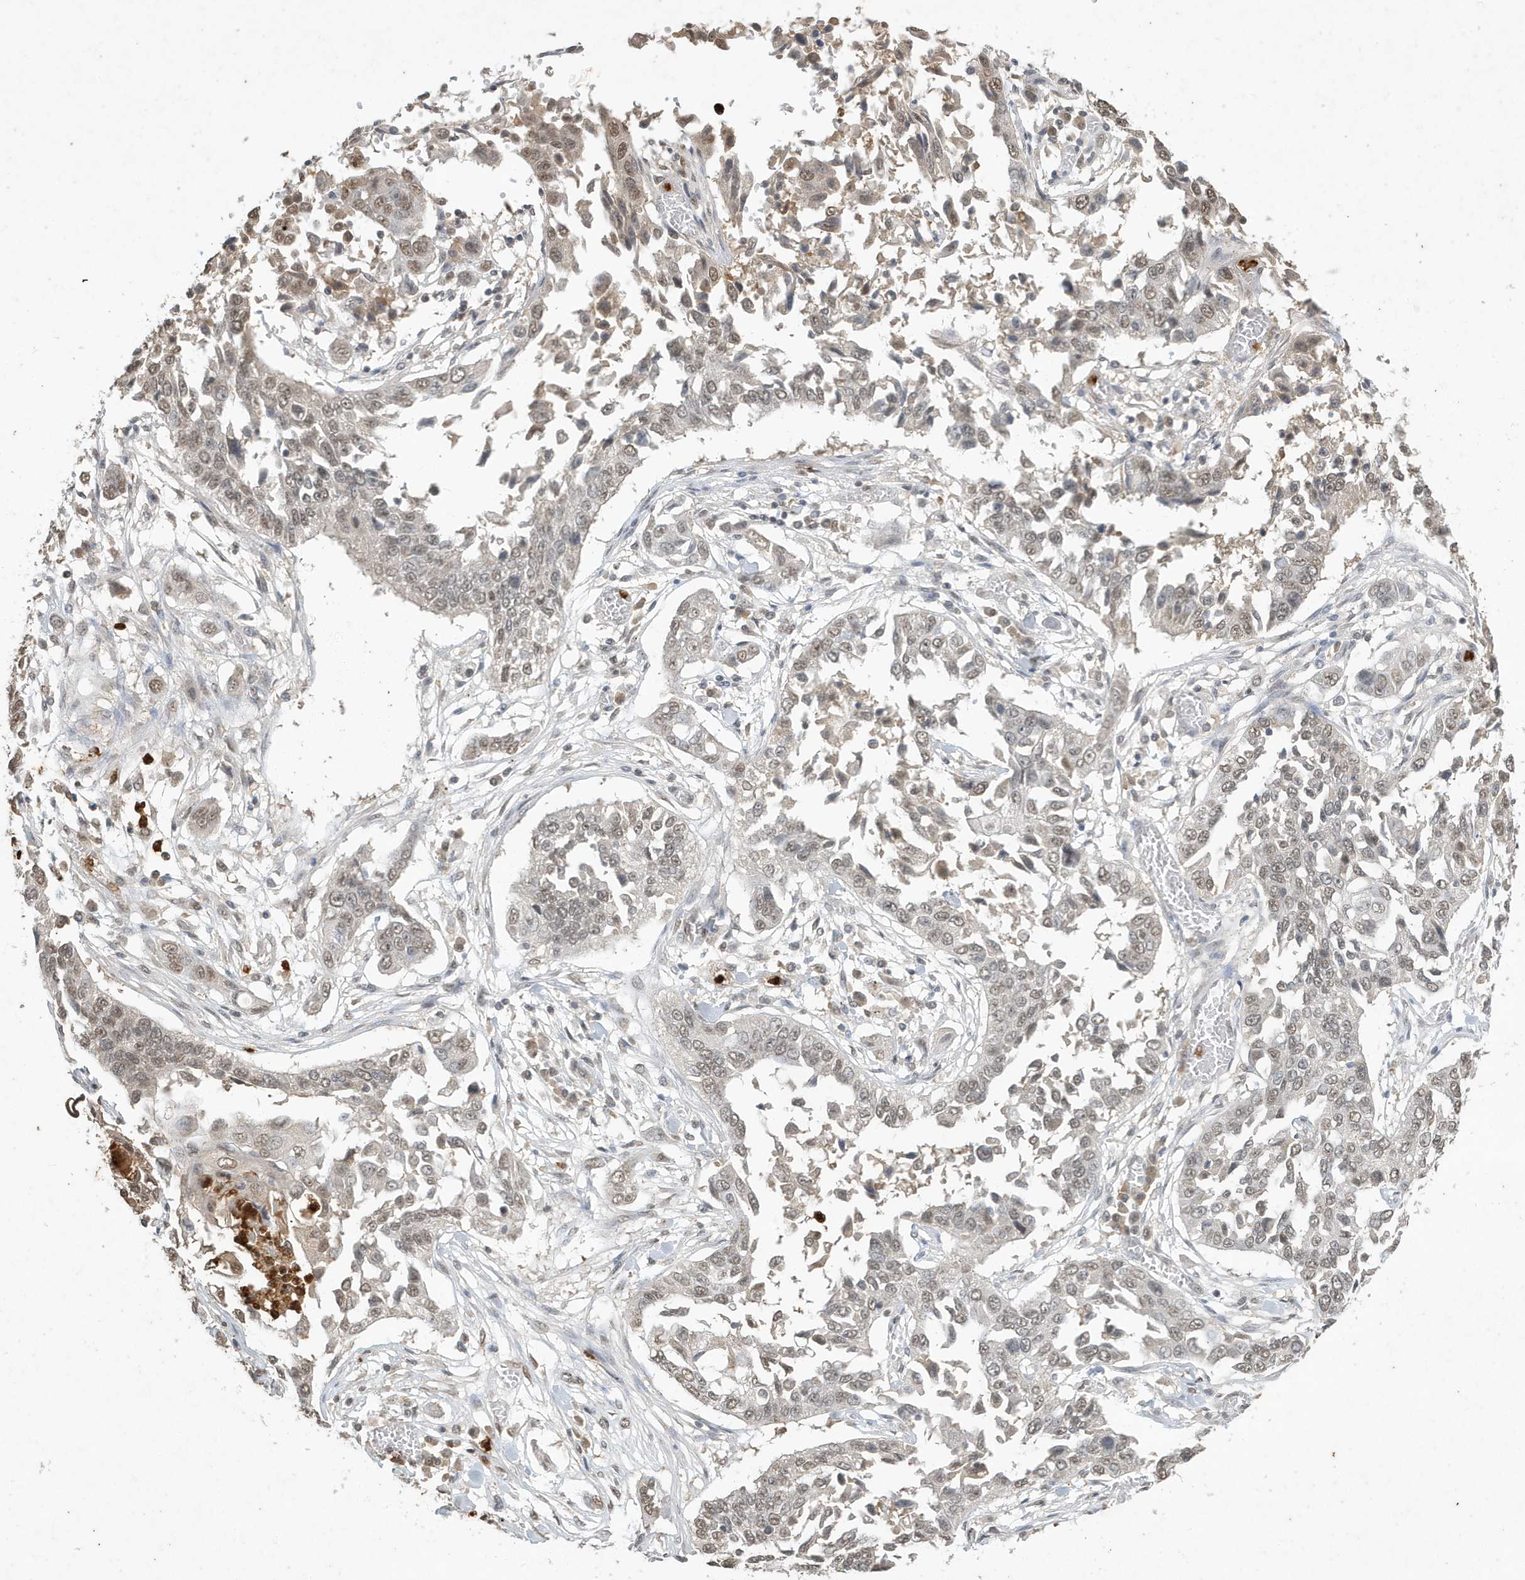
{"staining": {"intensity": "weak", "quantity": ">75%", "location": "nuclear"}, "tissue": "lung cancer", "cell_type": "Tumor cells", "image_type": "cancer", "snomed": [{"axis": "morphology", "description": "Squamous cell carcinoma, NOS"}, {"axis": "topography", "description": "Lung"}], "caption": "A high-resolution image shows immunohistochemistry staining of squamous cell carcinoma (lung), which demonstrates weak nuclear staining in approximately >75% of tumor cells. The staining is performed using DAB (3,3'-diaminobenzidine) brown chromogen to label protein expression. The nuclei are counter-stained blue using hematoxylin.", "gene": "DEFA1", "patient": {"sex": "male", "age": 71}}